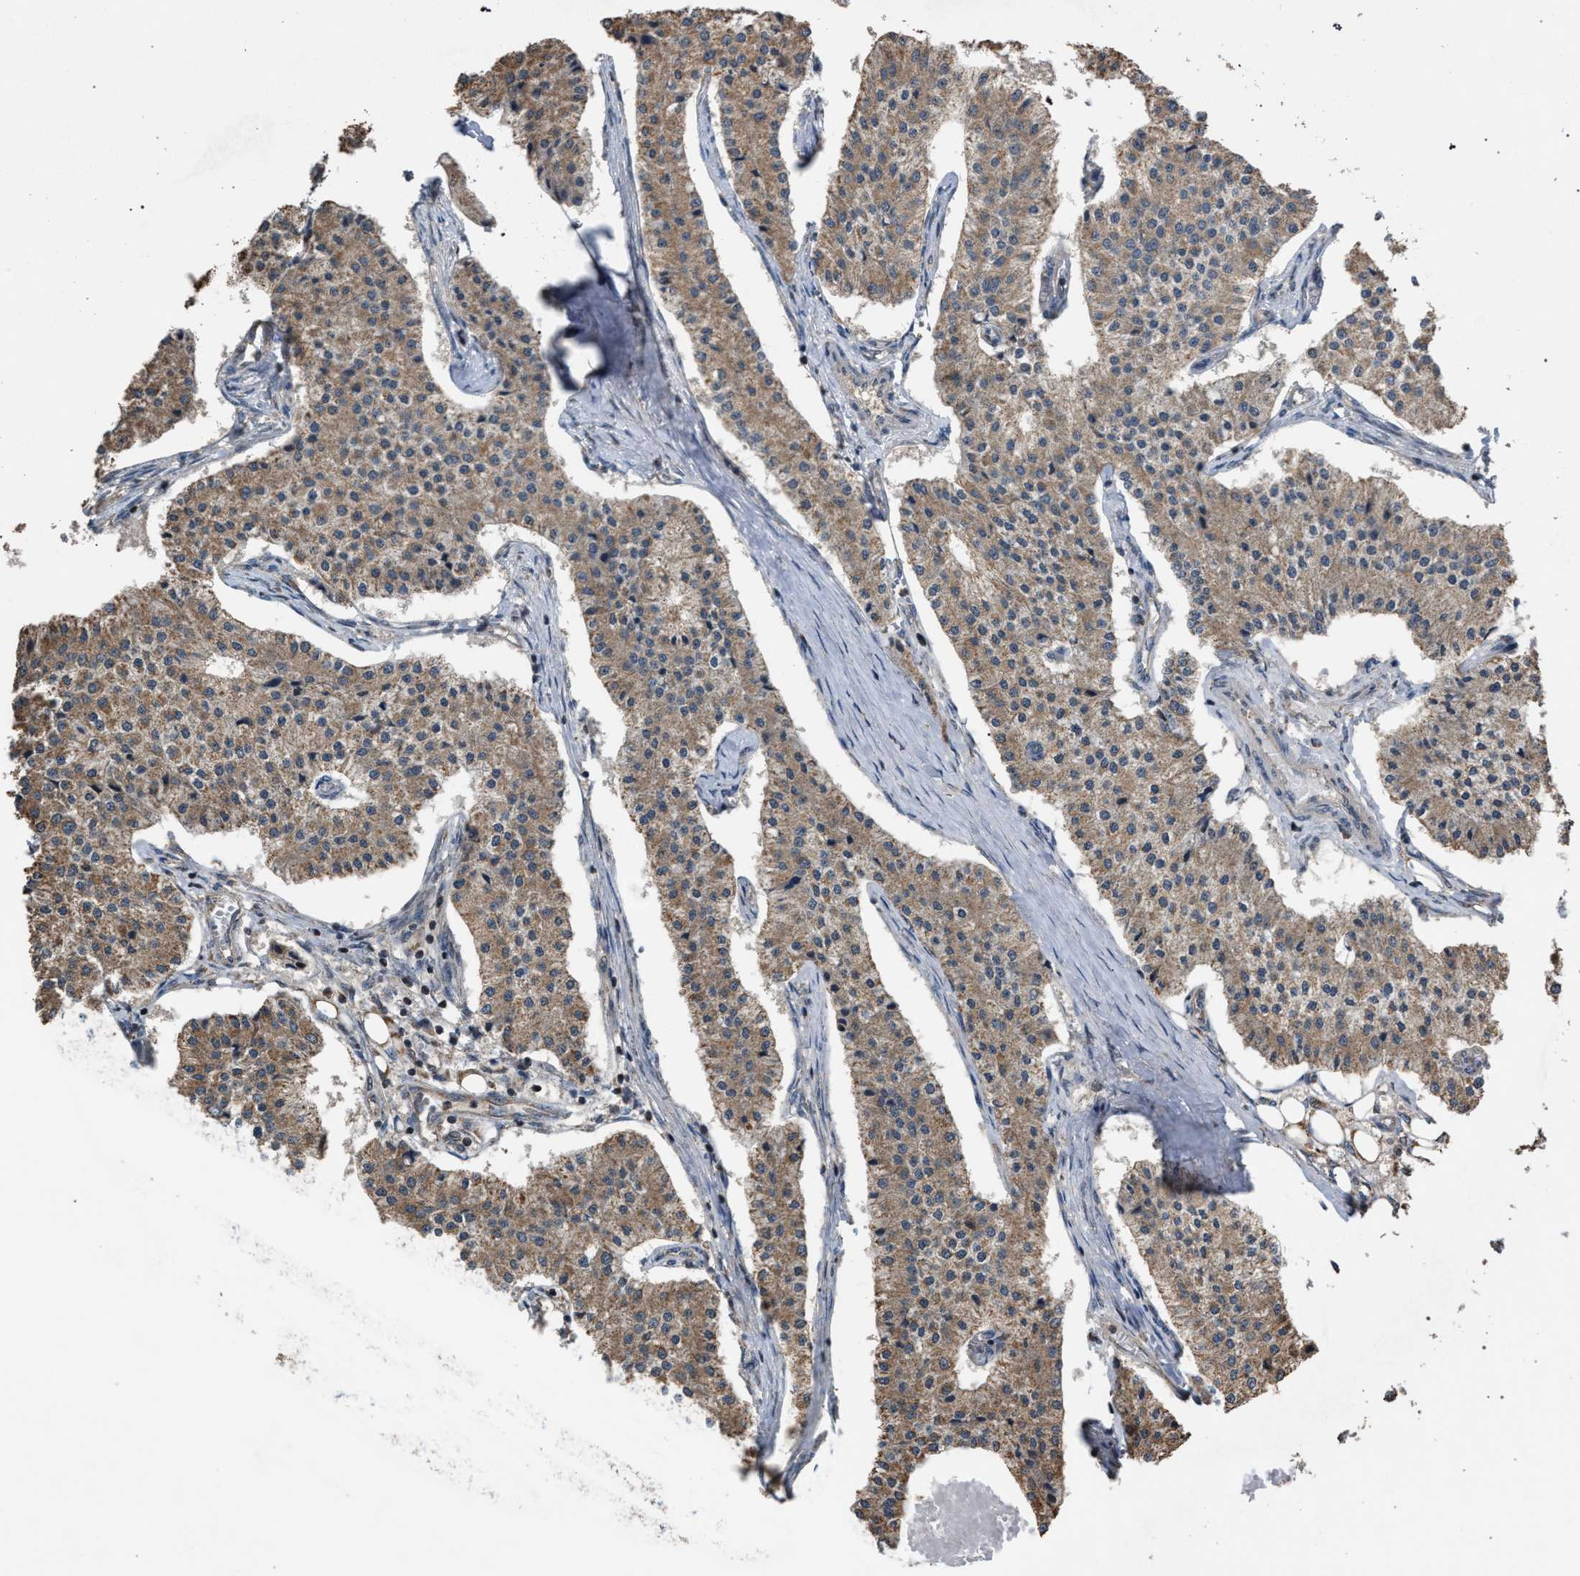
{"staining": {"intensity": "moderate", "quantity": ">75%", "location": "cytoplasmic/membranous"}, "tissue": "carcinoid", "cell_type": "Tumor cells", "image_type": "cancer", "snomed": [{"axis": "morphology", "description": "Carcinoid, malignant, NOS"}, {"axis": "topography", "description": "Colon"}], "caption": "A histopathology image showing moderate cytoplasmic/membranous expression in about >75% of tumor cells in carcinoid, as visualized by brown immunohistochemical staining.", "gene": "NAA35", "patient": {"sex": "female", "age": 52}}